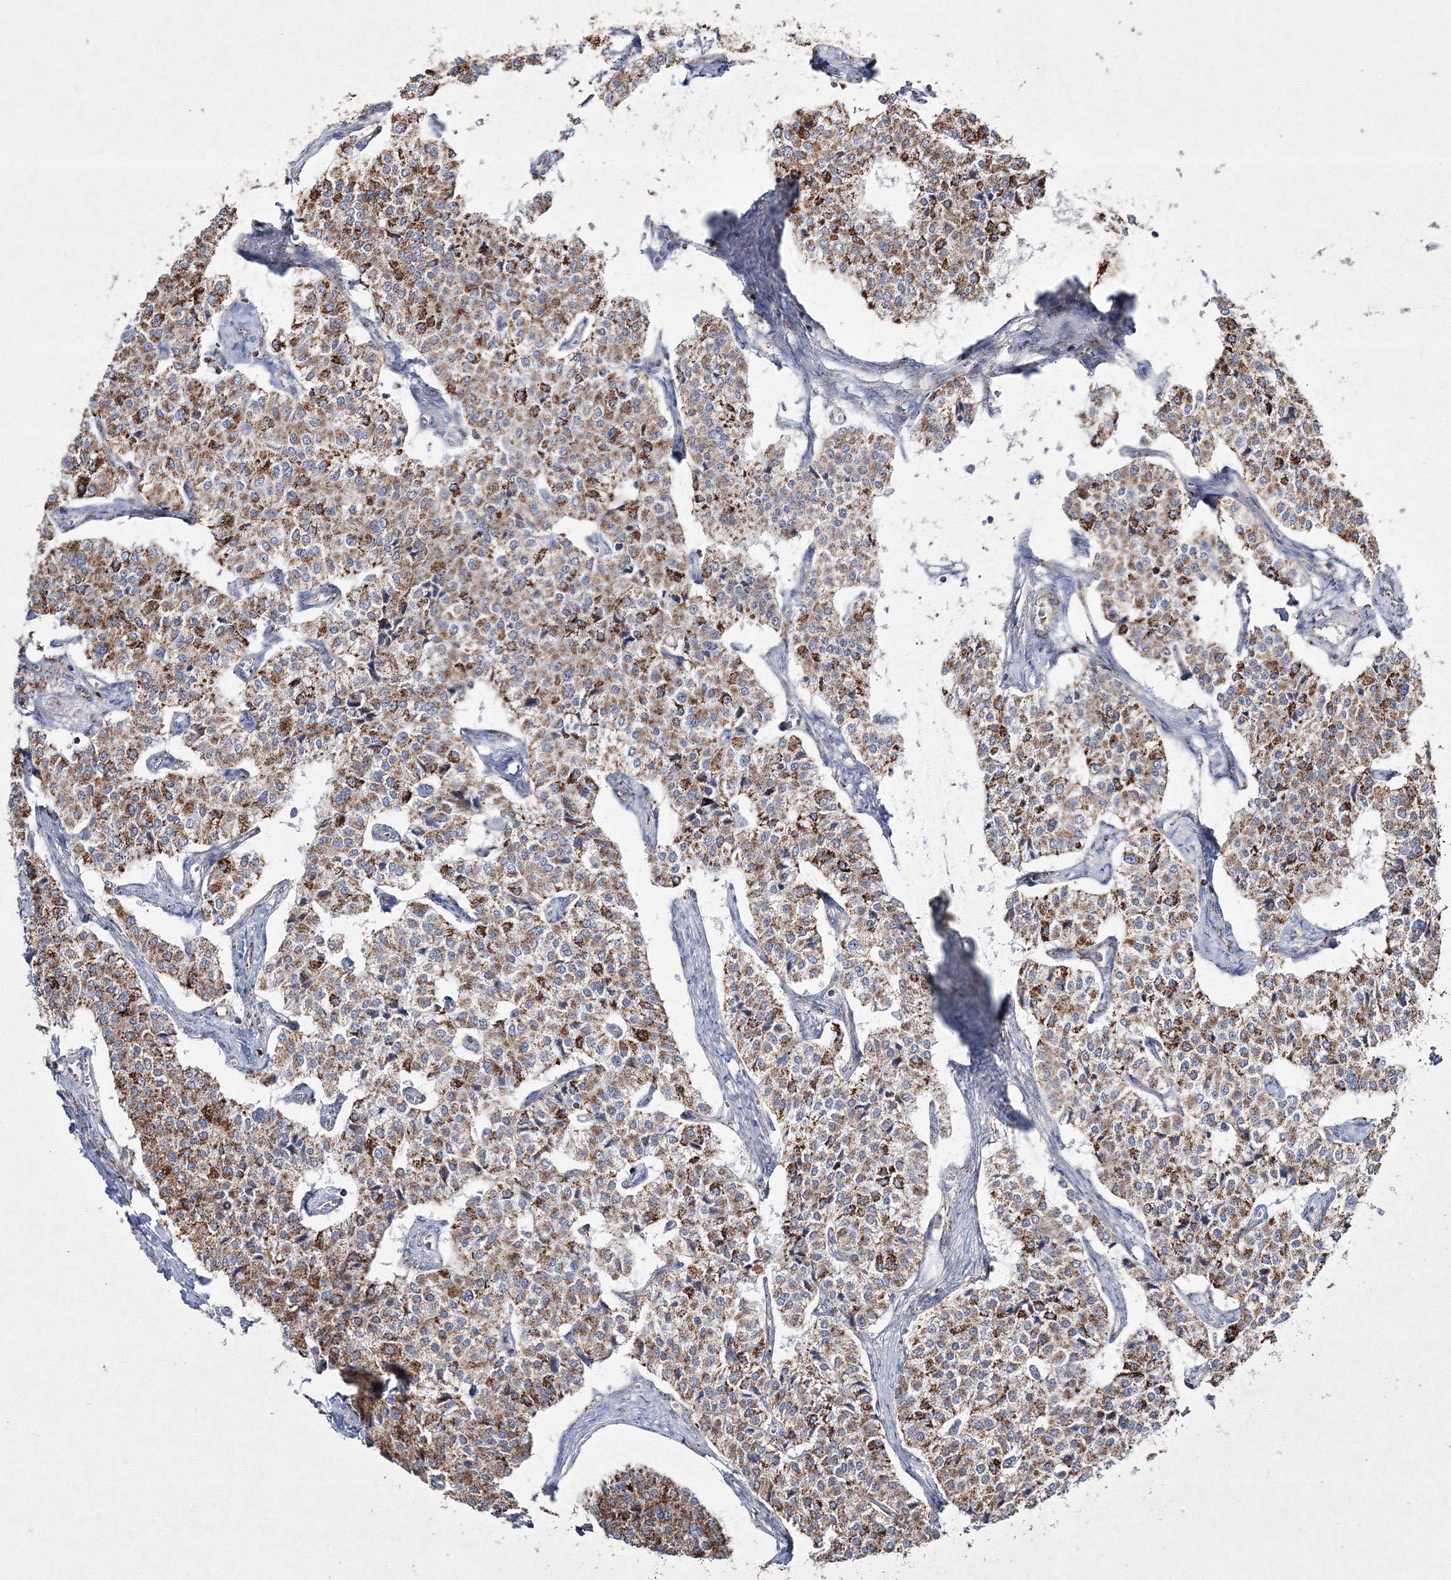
{"staining": {"intensity": "moderate", "quantity": ">75%", "location": "cytoplasmic/membranous"}, "tissue": "carcinoid", "cell_type": "Tumor cells", "image_type": "cancer", "snomed": [{"axis": "morphology", "description": "Carcinoid, malignant, NOS"}, {"axis": "topography", "description": "Colon"}], "caption": "Moderate cytoplasmic/membranous positivity is present in approximately >75% of tumor cells in carcinoid (malignant).", "gene": "IGSF9", "patient": {"sex": "female", "age": 52}}